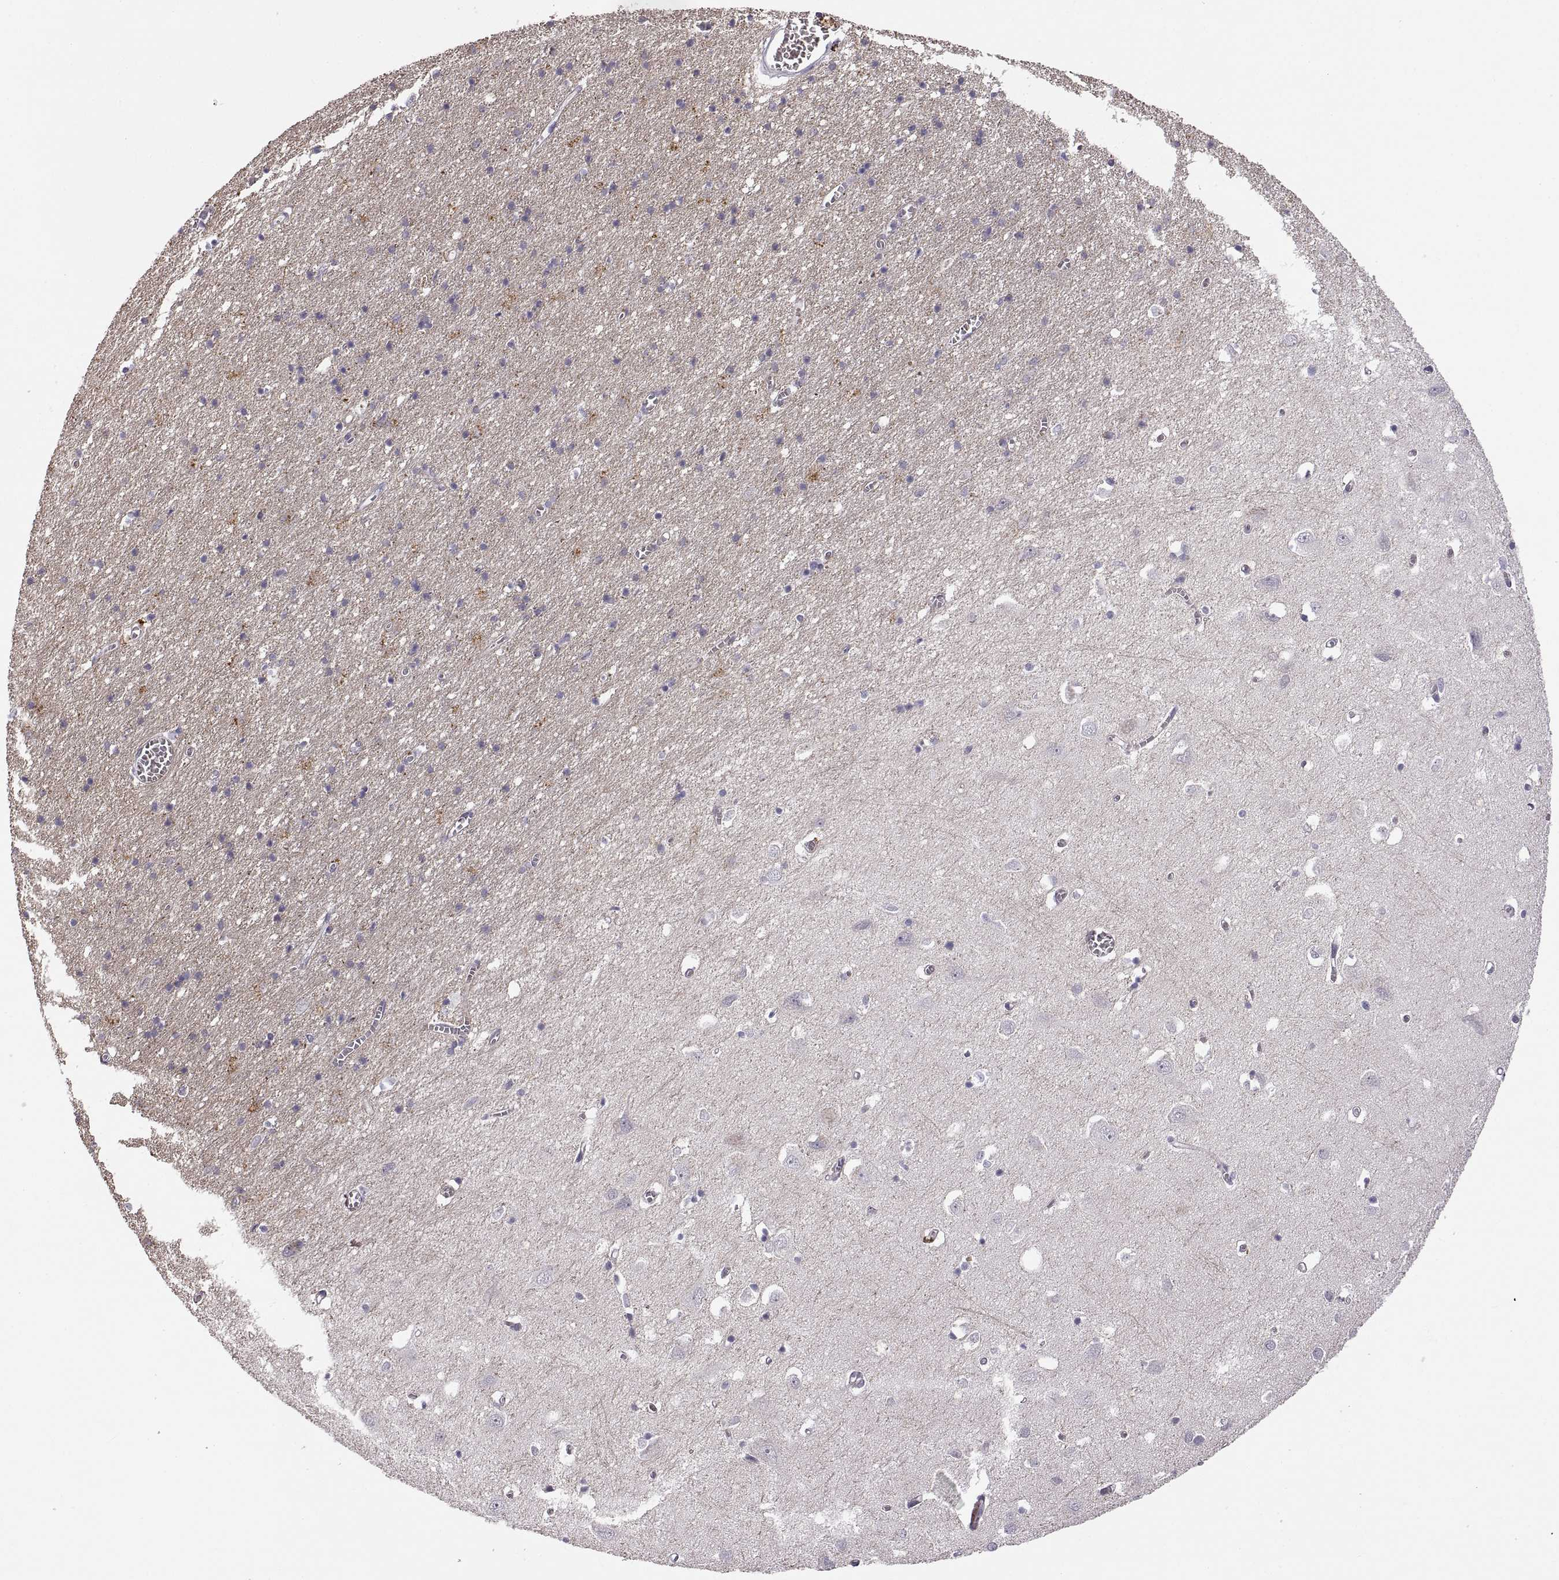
{"staining": {"intensity": "negative", "quantity": "none", "location": "none"}, "tissue": "cerebral cortex", "cell_type": "Endothelial cells", "image_type": "normal", "snomed": [{"axis": "morphology", "description": "Normal tissue, NOS"}, {"axis": "topography", "description": "Cerebral cortex"}], "caption": "Immunohistochemistry micrograph of benign cerebral cortex: cerebral cortex stained with DAB exhibits no significant protein staining in endothelial cells. (DAB (3,3'-diaminobenzidine) IHC with hematoxylin counter stain).", "gene": "MEIOC", "patient": {"sex": "male", "age": 70}}